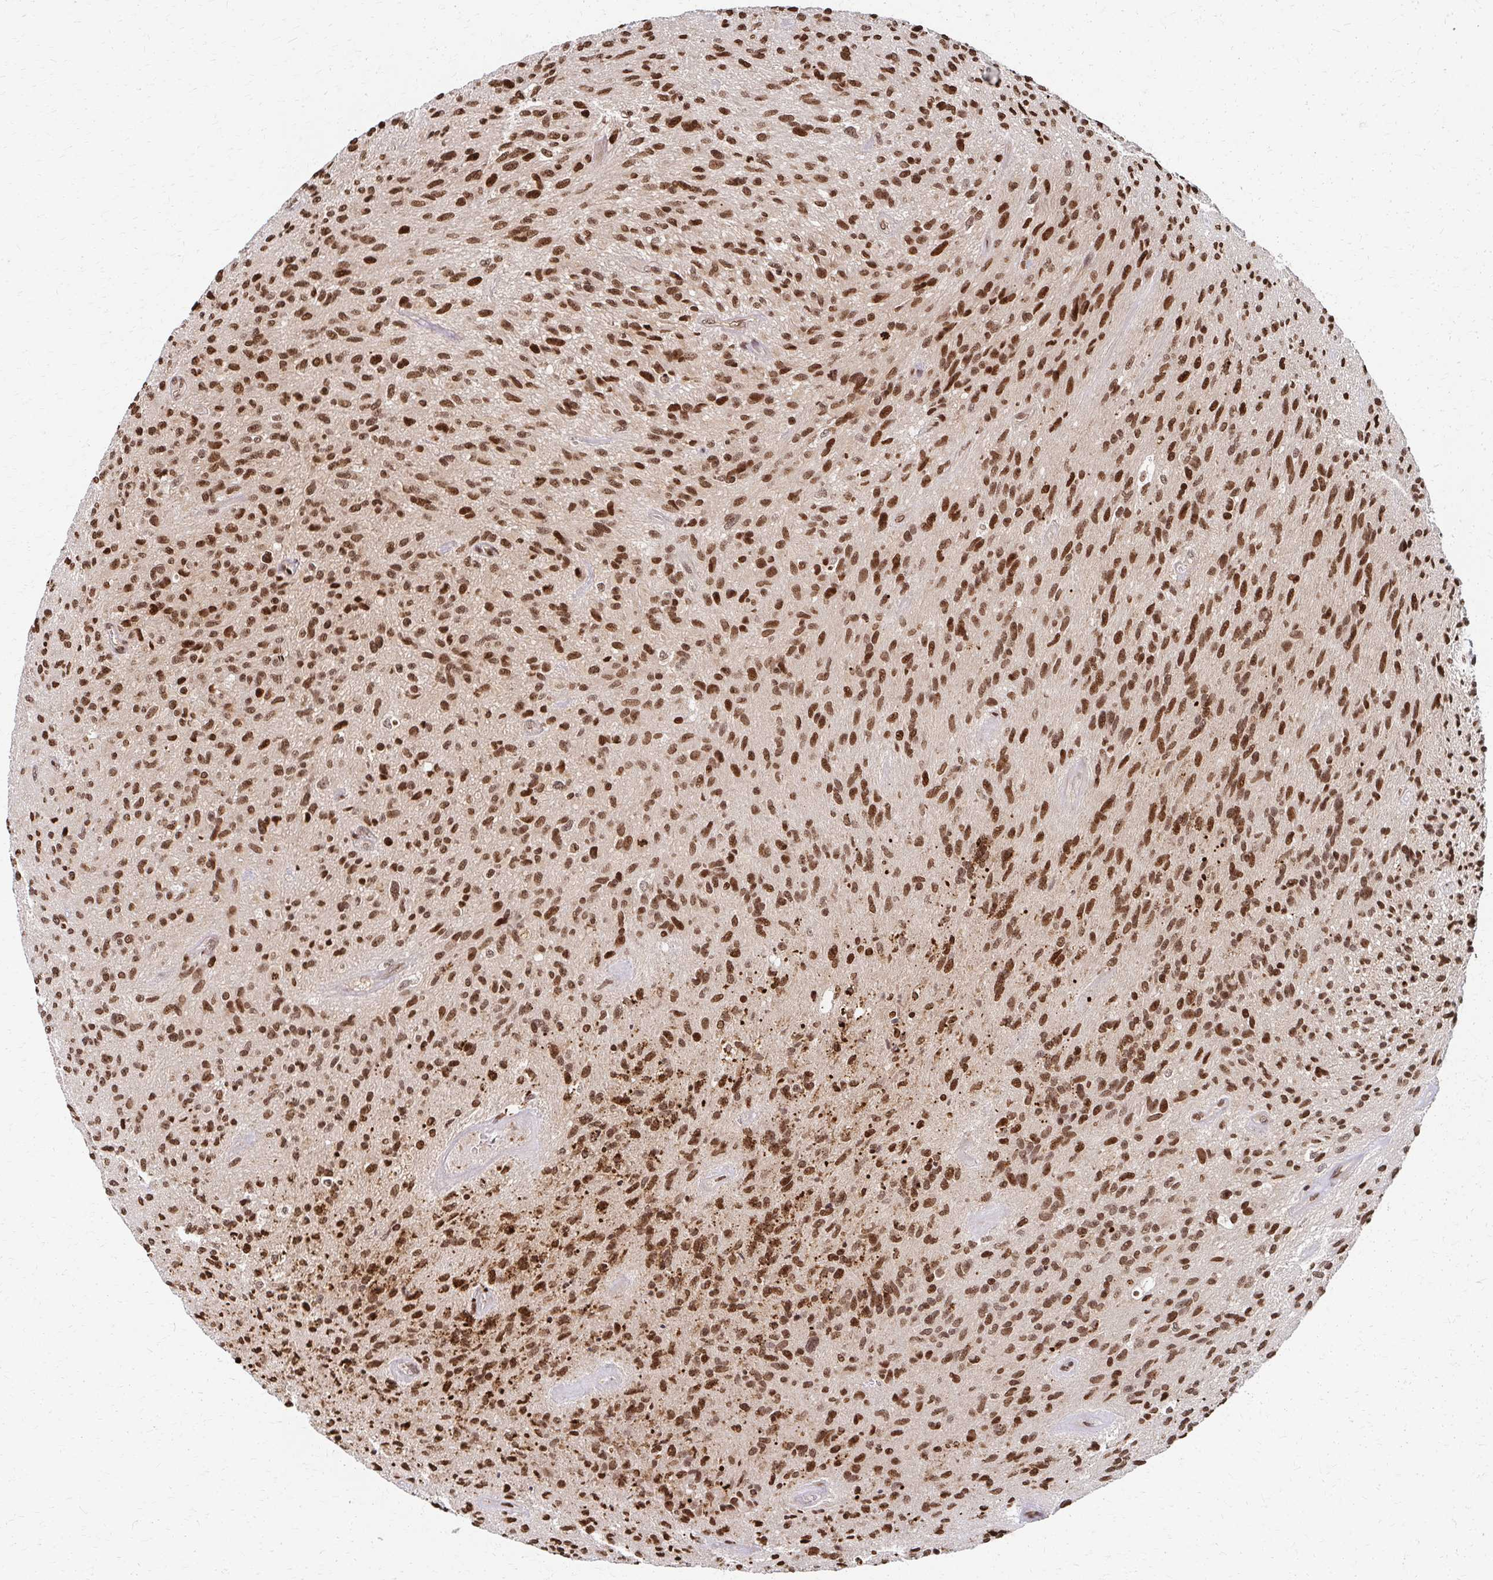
{"staining": {"intensity": "strong", "quantity": ">75%", "location": "nuclear"}, "tissue": "glioma", "cell_type": "Tumor cells", "image_type": "cancer", "snomed": [{"axis": "morphology", "description": "Glioma, malignant, High grade"}, {"axis": "topography", "description": "Brain"}], "caption": "Strong nuclear positivity for a protein is appreciated in about >75% of tumor cells of glioma using immunohistochemistry (IHC).", "gene": "PSMD7", "patient": {"sex": "male", "age": 54}}